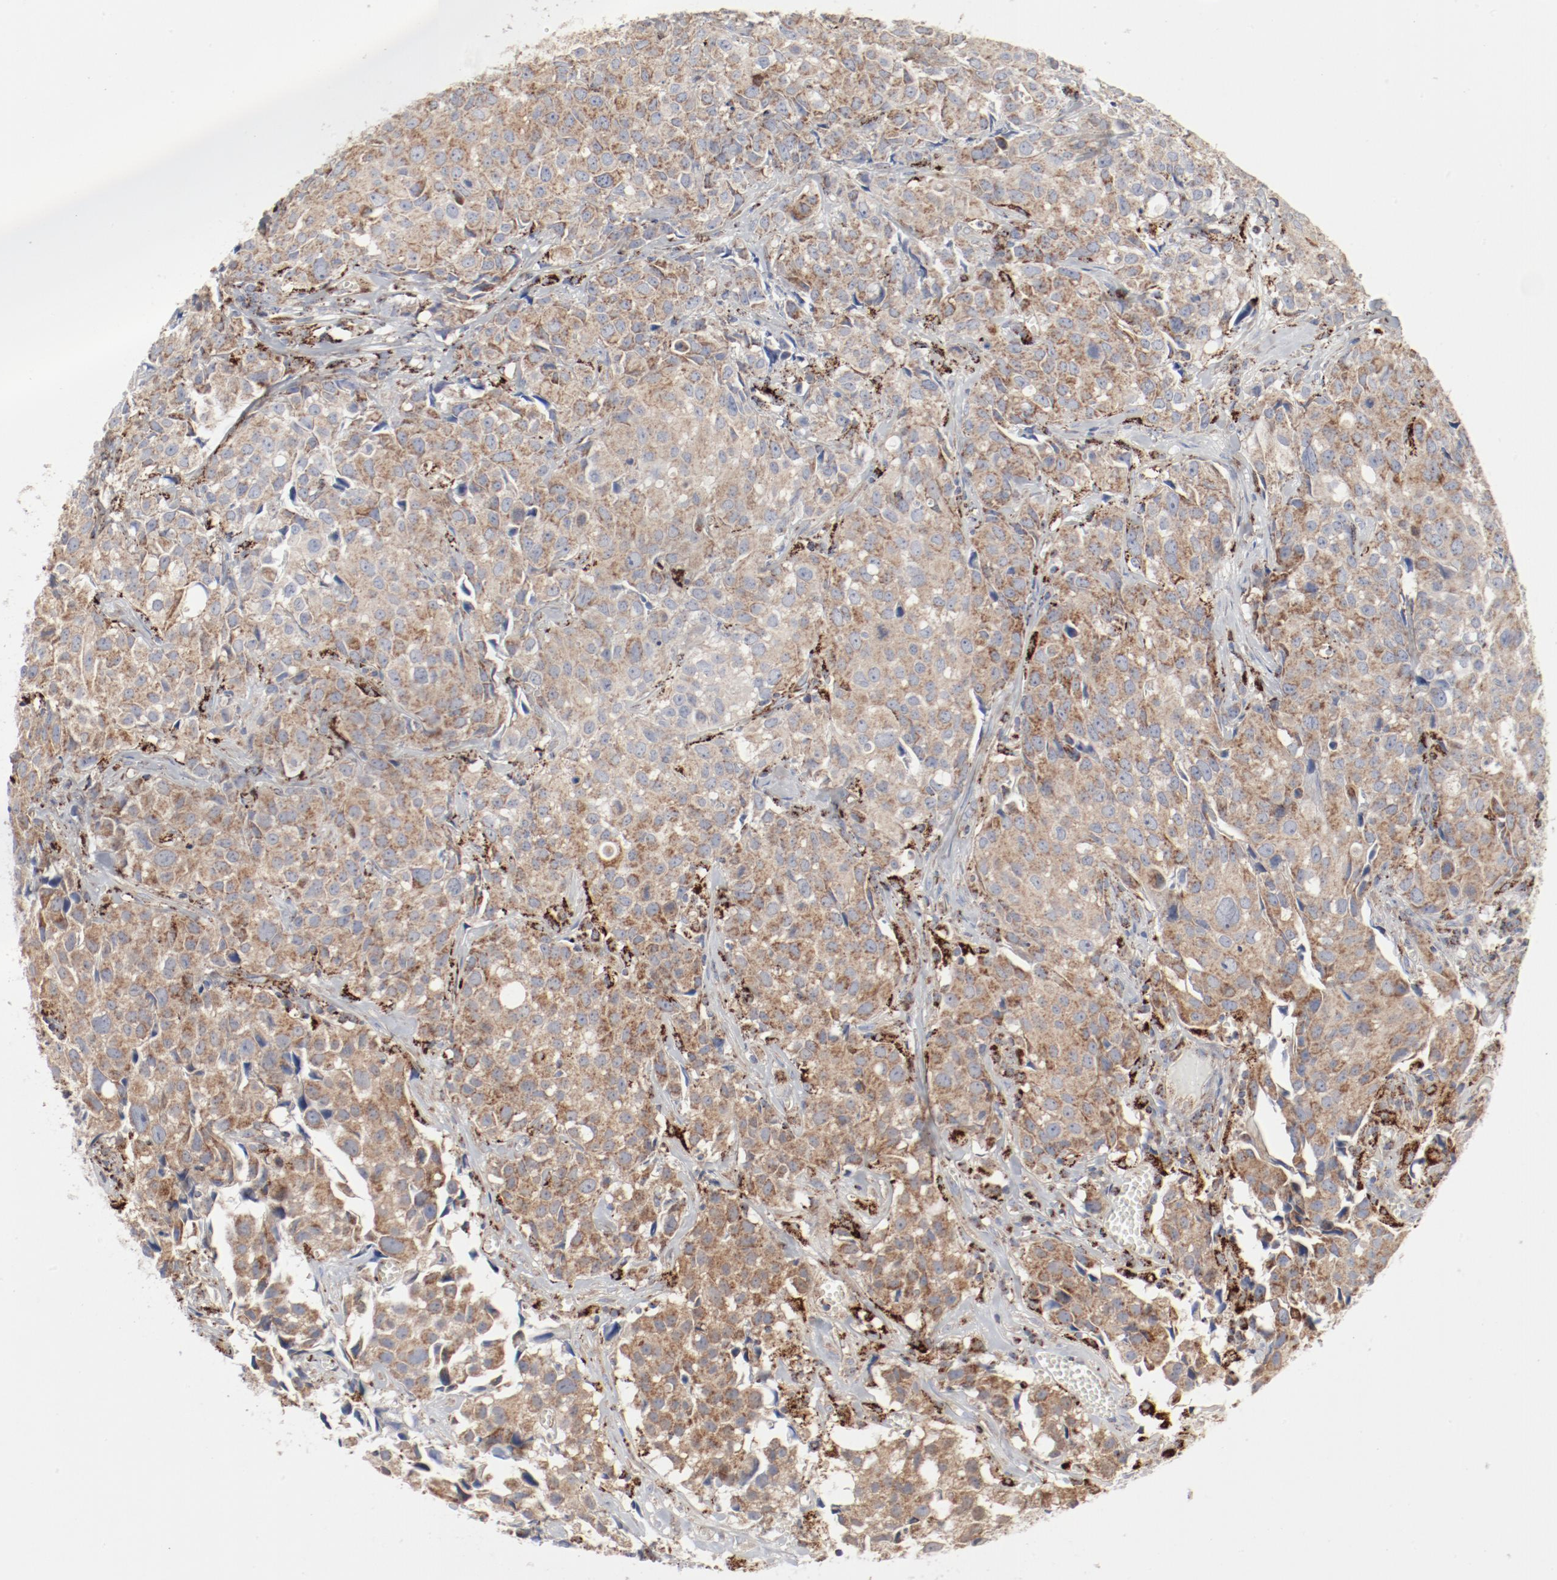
{"staining": {"intensity": "moderate", "quantity": ">75%", "location": "cytoplasmic/membranous"}, "tissue": "urothelial cancer", "cell_type": "Tumor cells", "image_type": "cancer", "snomed": [{"axis": "morphology", "description": "Urothelial carcinoma, High grade"}, {"axis": "topography", "description": "Urinary bladder"}], "caption": "This histopathology image reveals IHC staining of human urothelial cancer, with medium moderate cytoplasmic/membranous expression in approximately >75% of tumor cells.", "gene": "SETD3", "patient": {"sex": "female", "age": 75}}